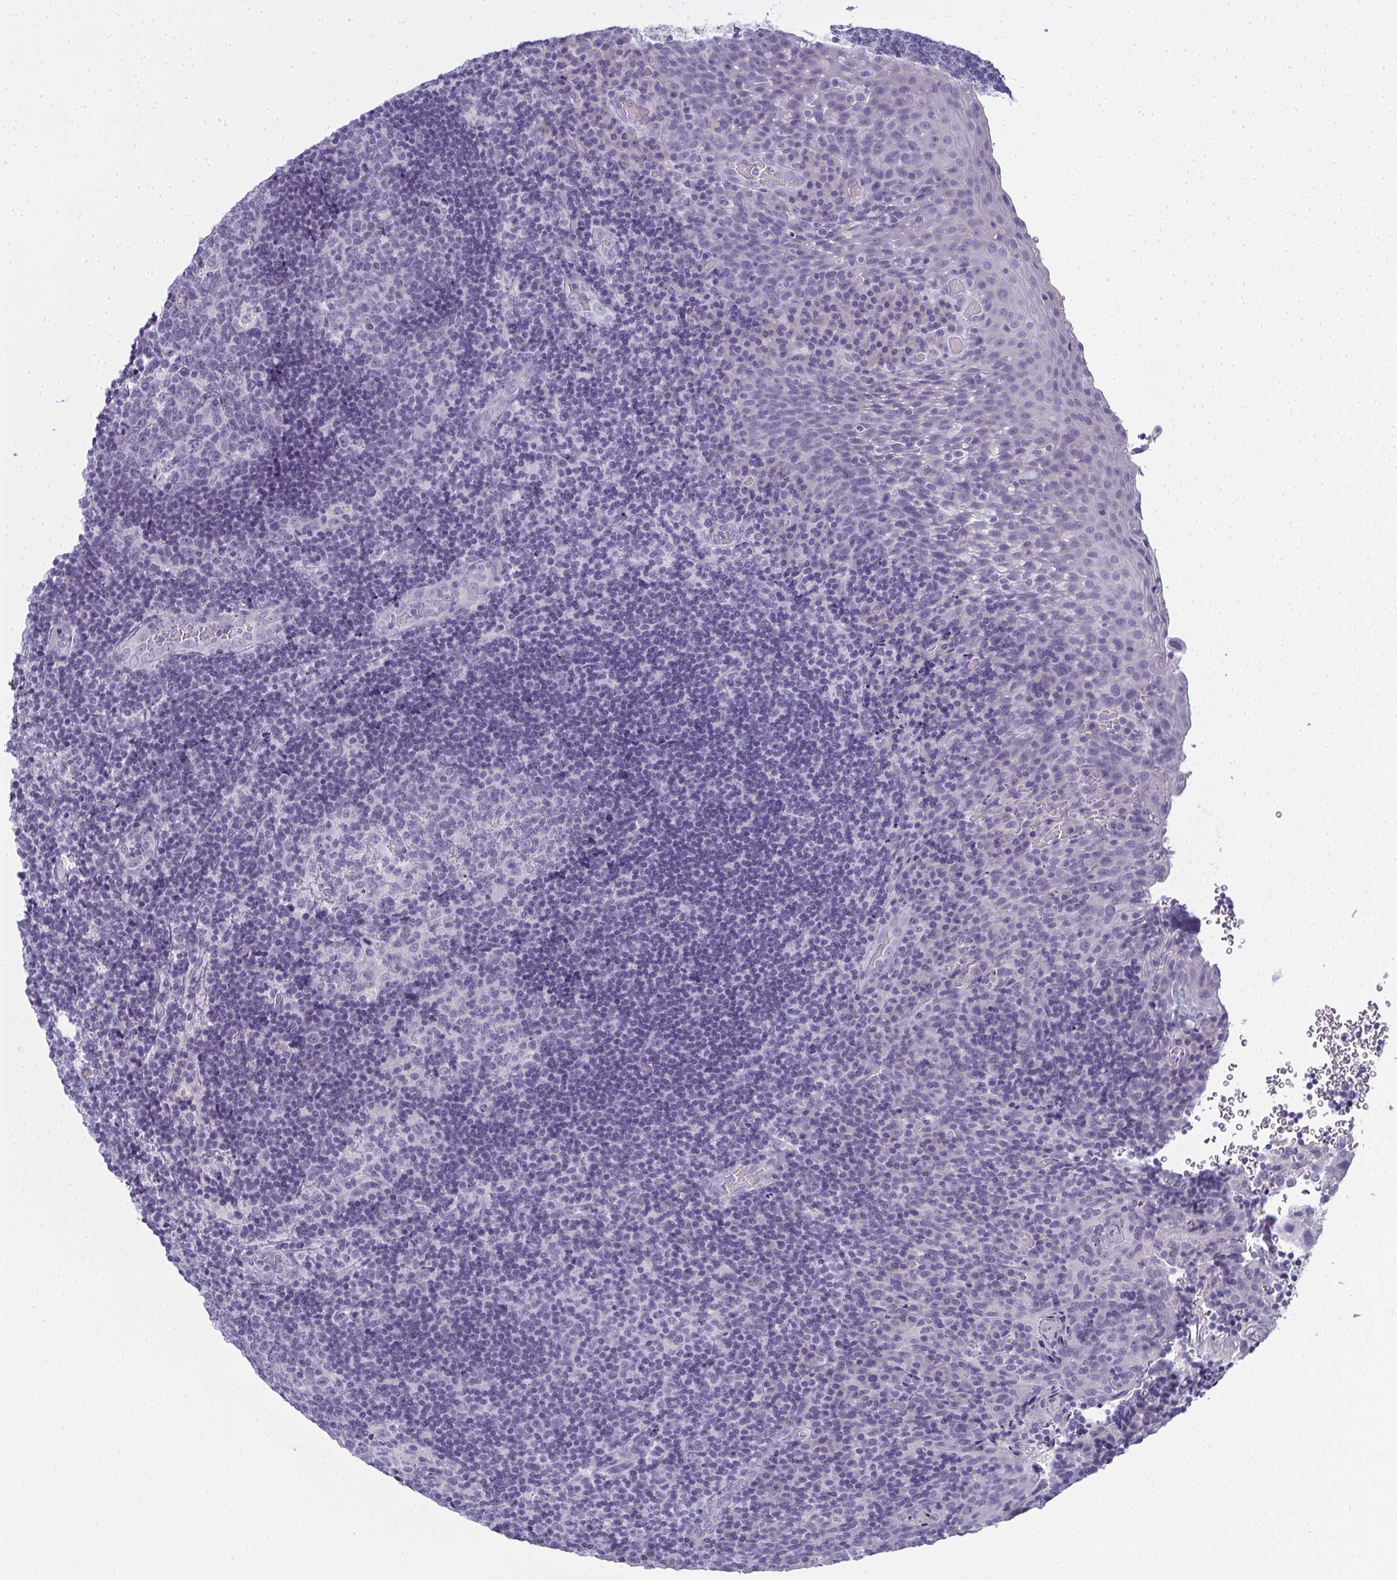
{"staining": {"intensity": "negative", "quantity": "none", "location": "none"}, "tissue": "tonsil", "cell_type": "Germinal center cells", "image_type": "normal", "snomed": [{"axis": "morphology", "description": "Normal tissue, NOS"}, {"axis": "topography", "description": "Tonsil"}], "caption": "High power microscopy micrograph of an IHC micrograph of unremarkable tonsil, revealing no significant expression in germinal center cells.", "gene": "SLC36A2", "patient": {"sex": "male", "age": 17}}